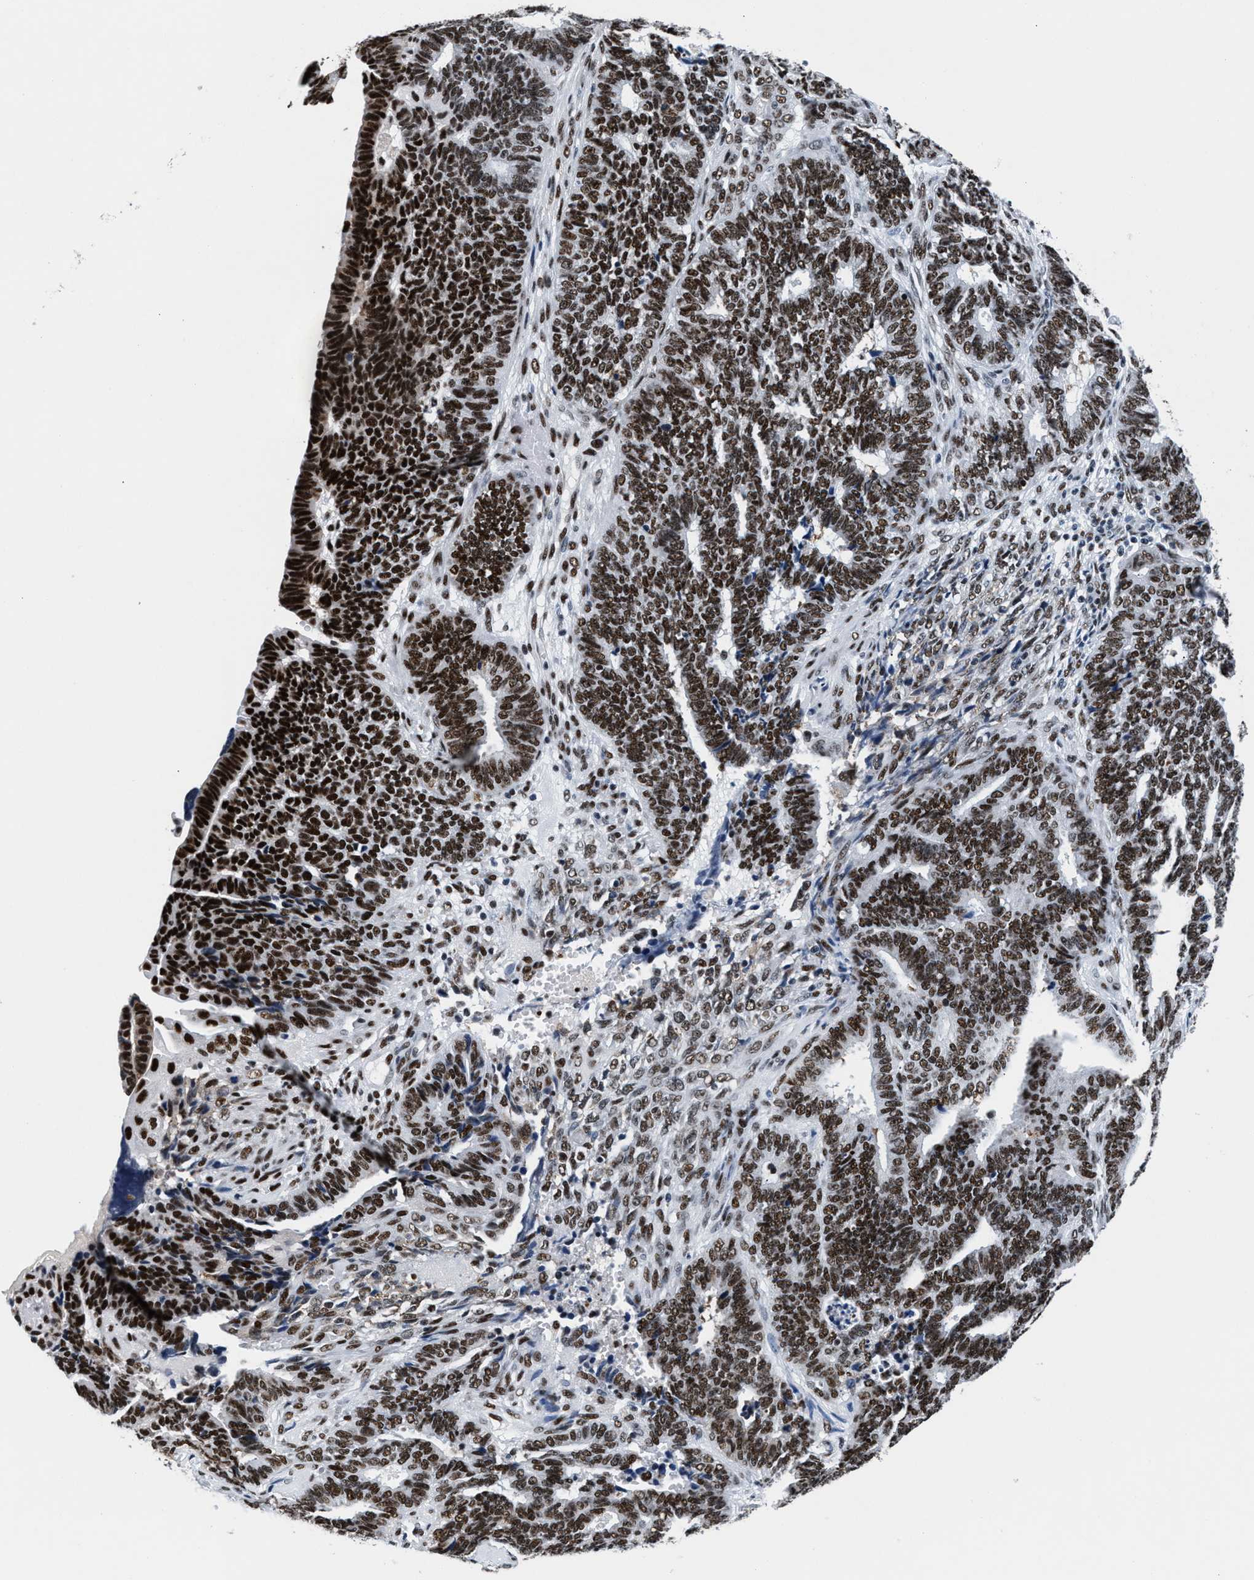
{"staining": {"intensity": "strong", "quantity": ">75%", "location": "nuclear"}, "tissue": "endometrial cancer", "cell_type": "Tumor cells", "image_type": "cancer", "snomed": [{"axis": "morphology", "description": "Adenocarcinoma, NOS"}, {"axis": "topography", "description": "Endometrium"}], "caption": "This photomicrograph displays immunohistochemistry staining of human endometrial adenocarcinoma, with high strong nuclear expression in approximately >75% of tumor cells.", "gene": "RAD50", "patient": {"sex": "female", "age": 70}}